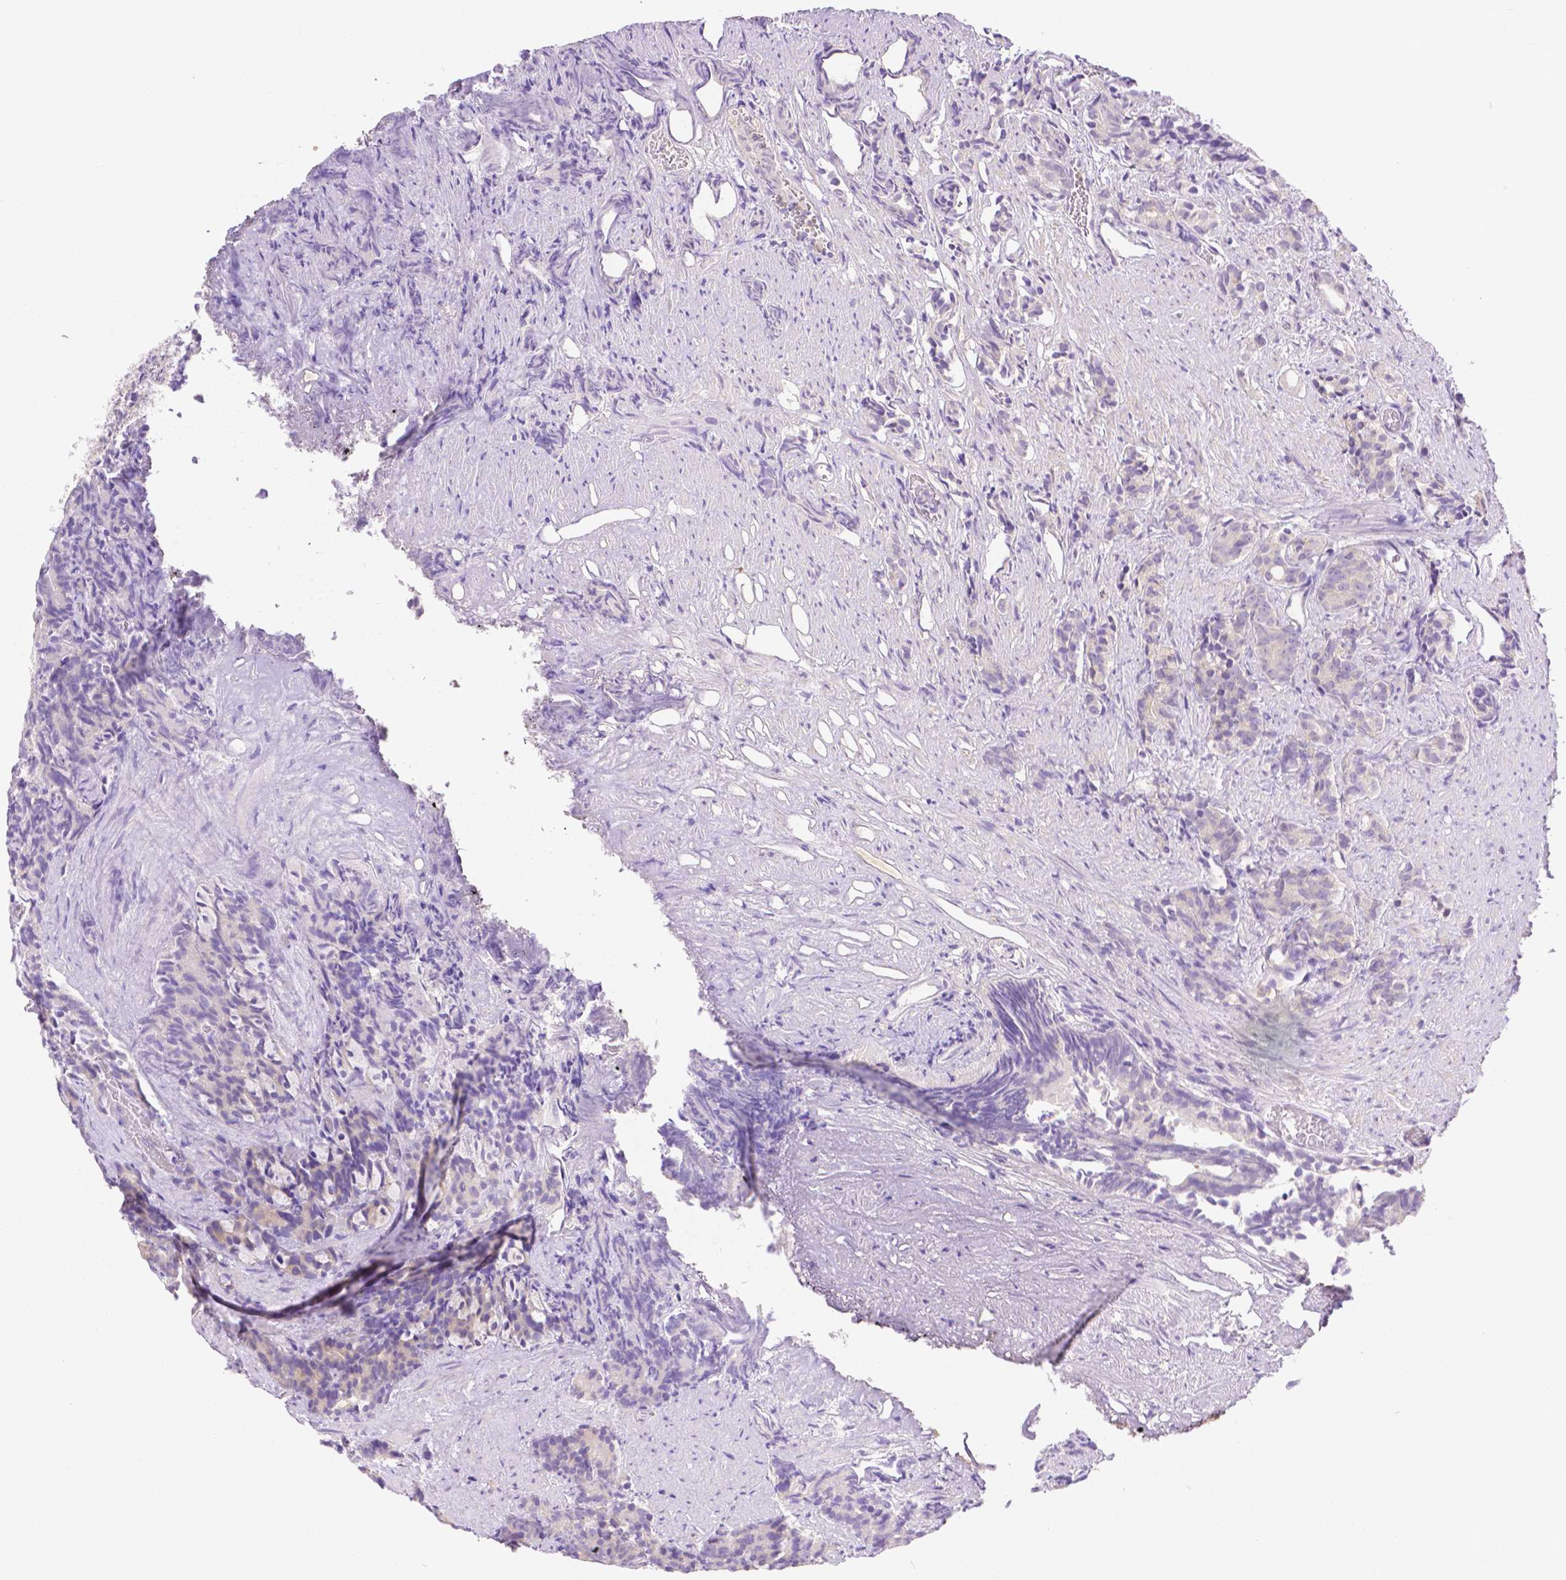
{"staining": {"intensity": "negative", "quantity": "none", "location": "none"}, "tissue": "prostate cancer", "cell_type": "Tumor cells", "image_type": "cancer", "snomed": [{"axis": "morphology", "description": "Adenocarcinoma, High grade"}, {"axis": "topography", "description": "Prostate"}], "caption": "IHC histopathology image of human prostate adenocarcinoma (high-grade) stained for a protein (brown), which exhibits no staining in tumor cells.", "gene": "NXPH2", "patient": {"sex": "male", "age": 84}}